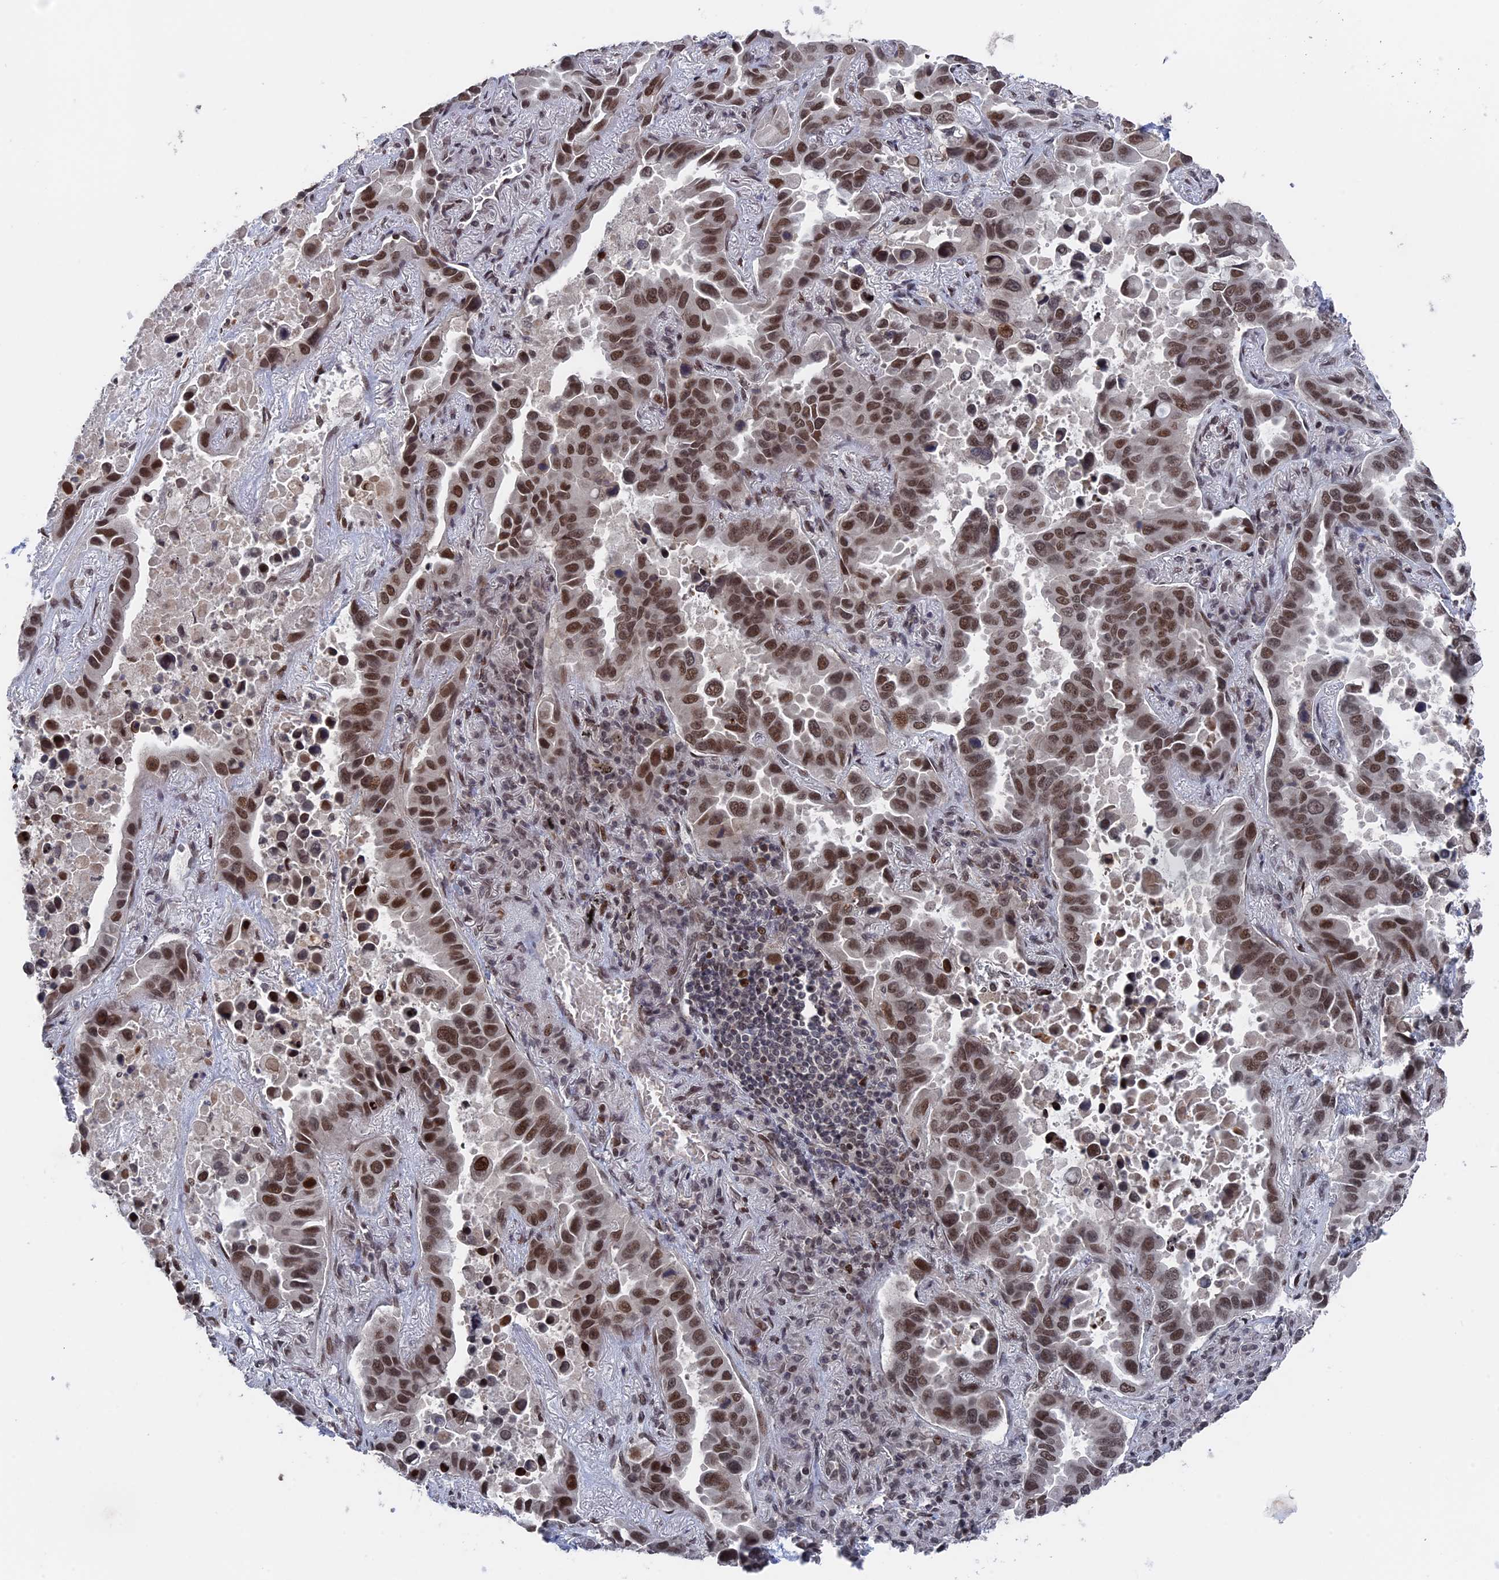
{"staining": {"intensity": "moderate", "quantity": ">75%", "location": "nuclear"}, "tissue": "lung cancer", "cell_type": "Tumor cells", "image_type": "cancer", "snomed": [{"axis": "morphology", "description": "Adenocarcinoma, NOS"}, {"axis": "topography", "description": "Lung"}], "caption": "Lung adenocarcinoma was stained to show a protein in brown. There is medium levels of moderate nuclear expression in about >75% of tumor cells.", "gene": "NR2C2AP", "patient": {"sex": "male", "age": 64}}